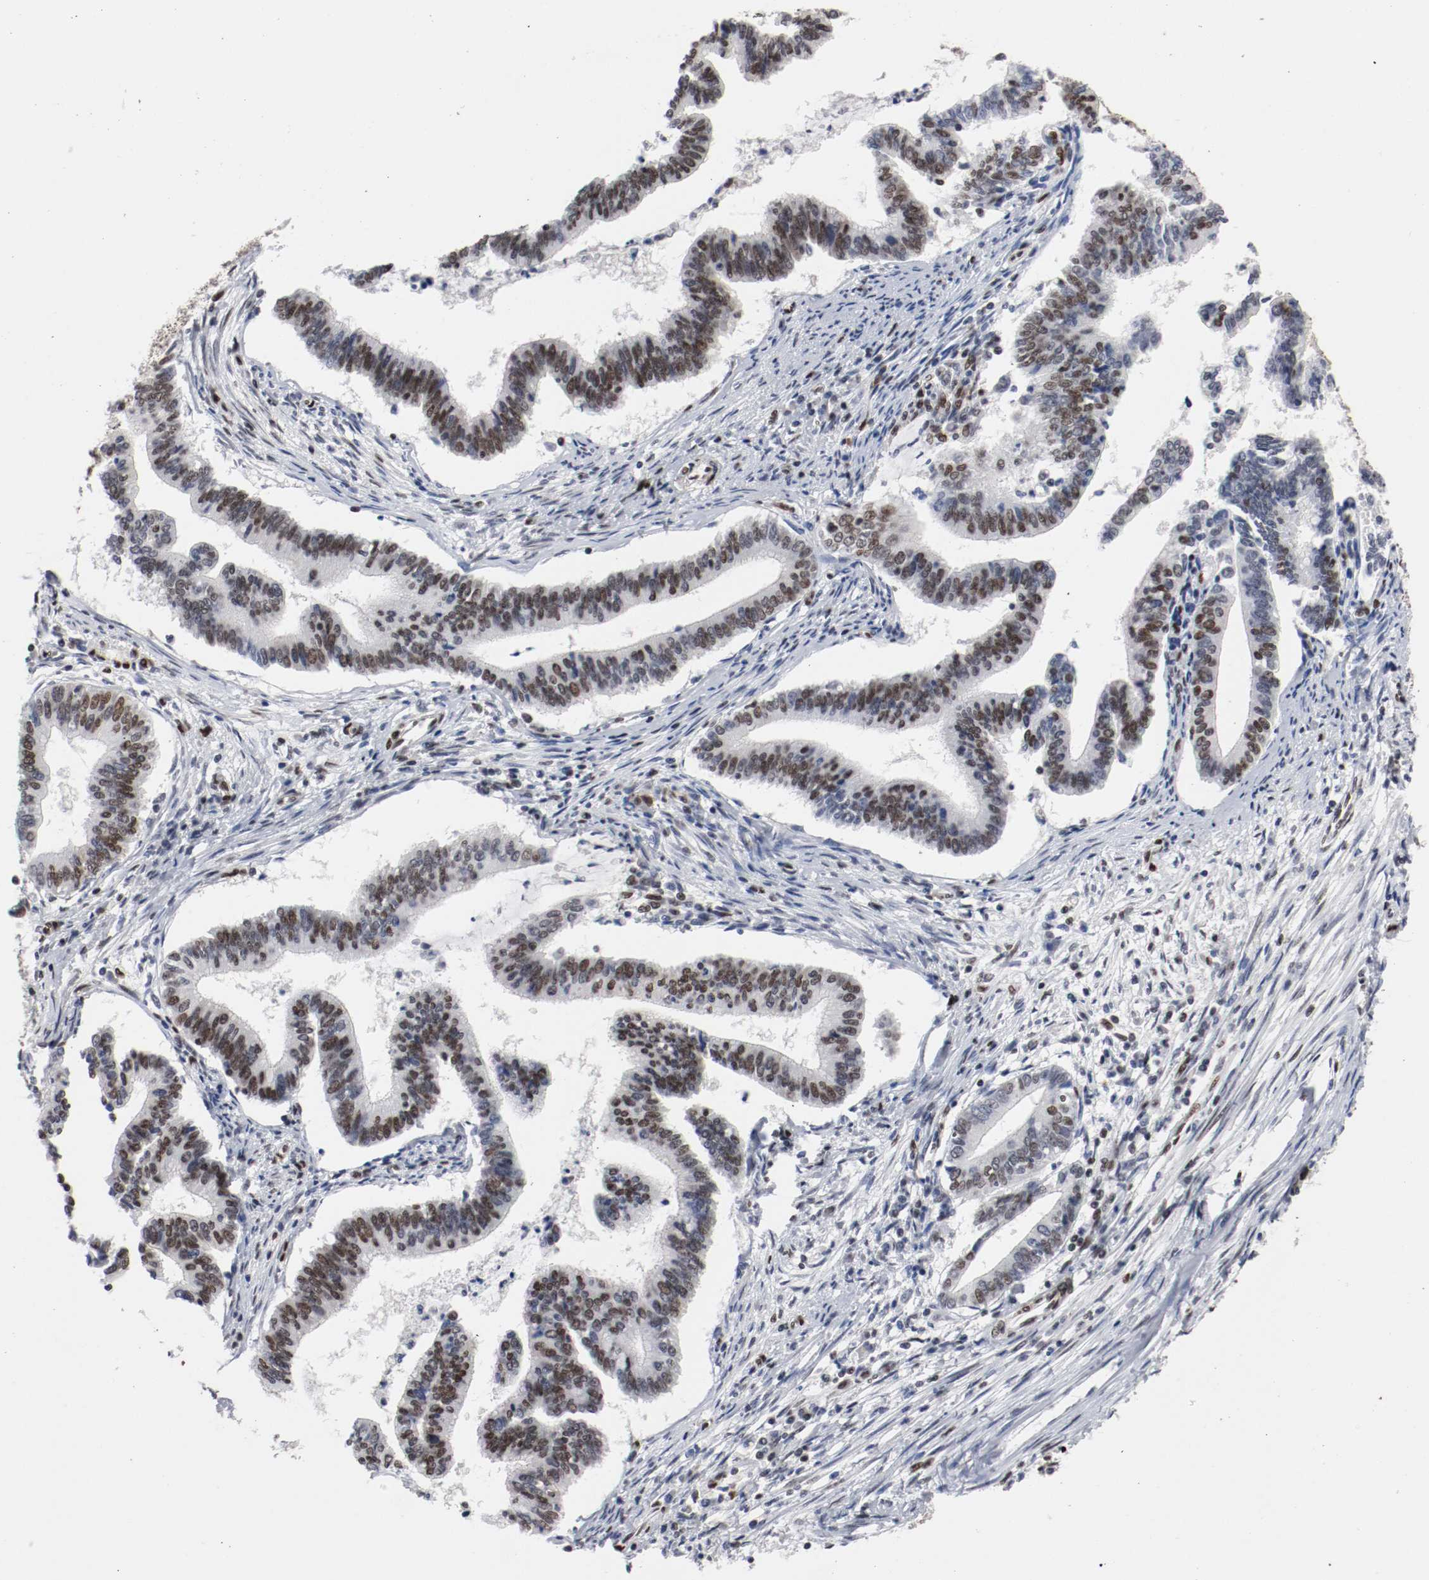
{"staining": {"intensity": "strong", "quantity": ">75%", "location": "nuclear"}, "tissue": "cervical cancer", "cell_type": "Tumor cells", "image_type": "cancer", "snomed": [{"axis": "morphology", "description": "Adenocarcinoma, NOS"}, {"axis": "topography", "description": "Cervix"}], "caption": "Immunohistochemistry (IHC) of human cervical cancer (adenocarcinoma) shows high levels of strong nuclear expression in about >75% of tumor cells.", "gene": "MEF2D", "patient": {"sex": "female", "age": 36}}